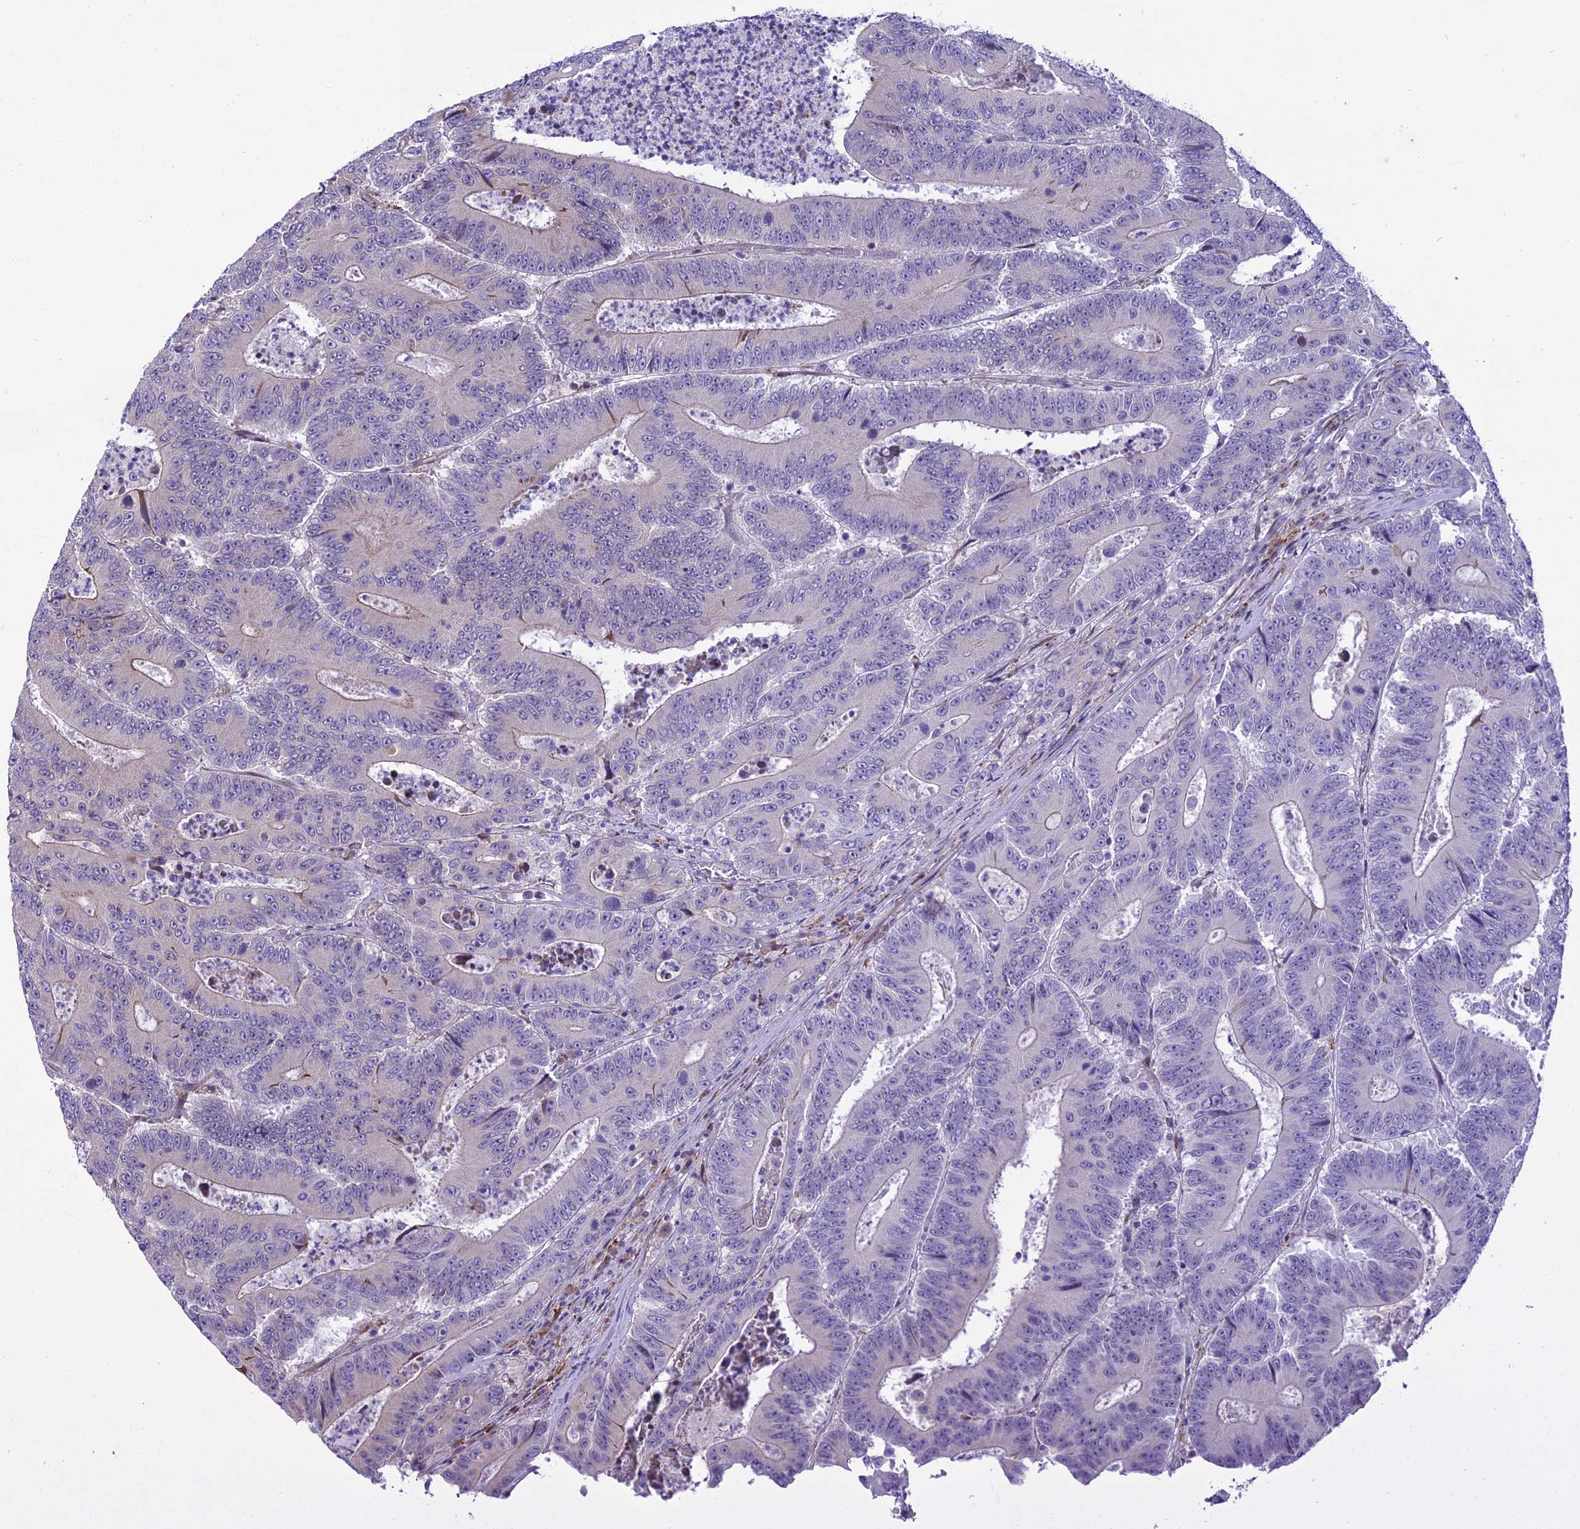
{"staining": {"intensity": "moderate", "quantity": "<25%", "location": "cytoplasmic/membranous"}, "tissue": "colorectal cancer", "cell_type": "Tumor cells", "image_type": "cancer", "snomed": [{"axis": "morphology", "description": "Adenocarcinoma, NOS"}, {"axis": "topography", "description": "Colon"}], "caption": "A histopathology image showing moderate cytoplasmic/membranous staining in approximately <25% of tumor cells in adenocarcinoma (colorectal), as visualized by brown immunohistochemical staining.", "gene": "NEURL2", "patient": {"sex": "male", "age": 83}}